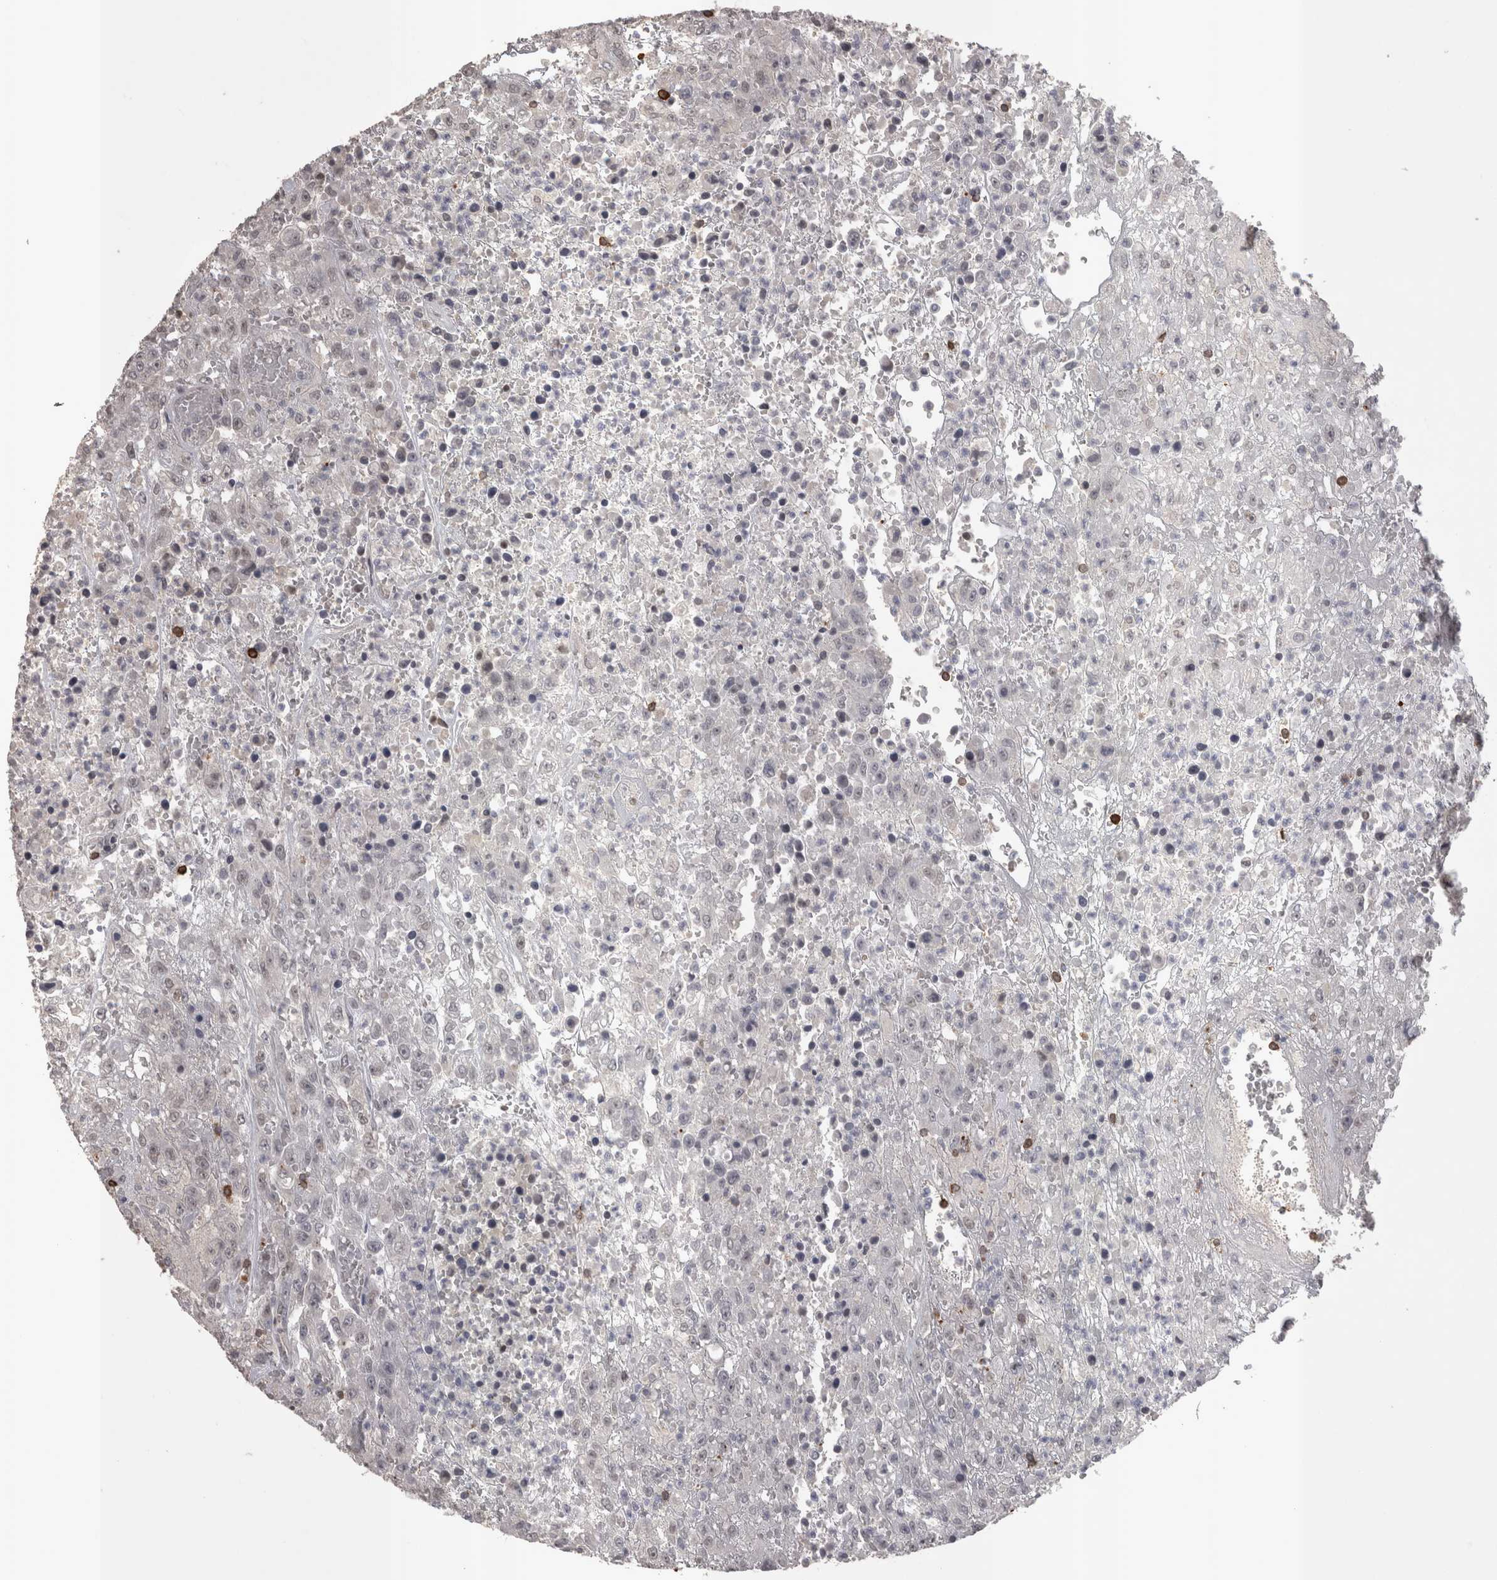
{"staining": {"intensity": "negative", "quantity": "none", "location": "none"}, "tissue": "urothelial cancer", "cell_type": "Tumor cells", "image_type": "cancer", "snomed": [{"axis": "morphology", "description": "Urothelial carcinoma, High grade"}, {"axis": "topography", "description": "Urinary bladder"}], "caption": "DAB (3,3'-diaminobenzidine) immunohistochemical staining of human urothelial carcinoma (high-grade) demonstrates no significant expression in tumor cells. (Stains: DAB immunohistochemistry (IHC) with hematoxylin counter stain, Microscopy: brightfield microscopy at high magnification).", "gene": "SKAP1", "patient": {"sex": "male", "age": 46}}